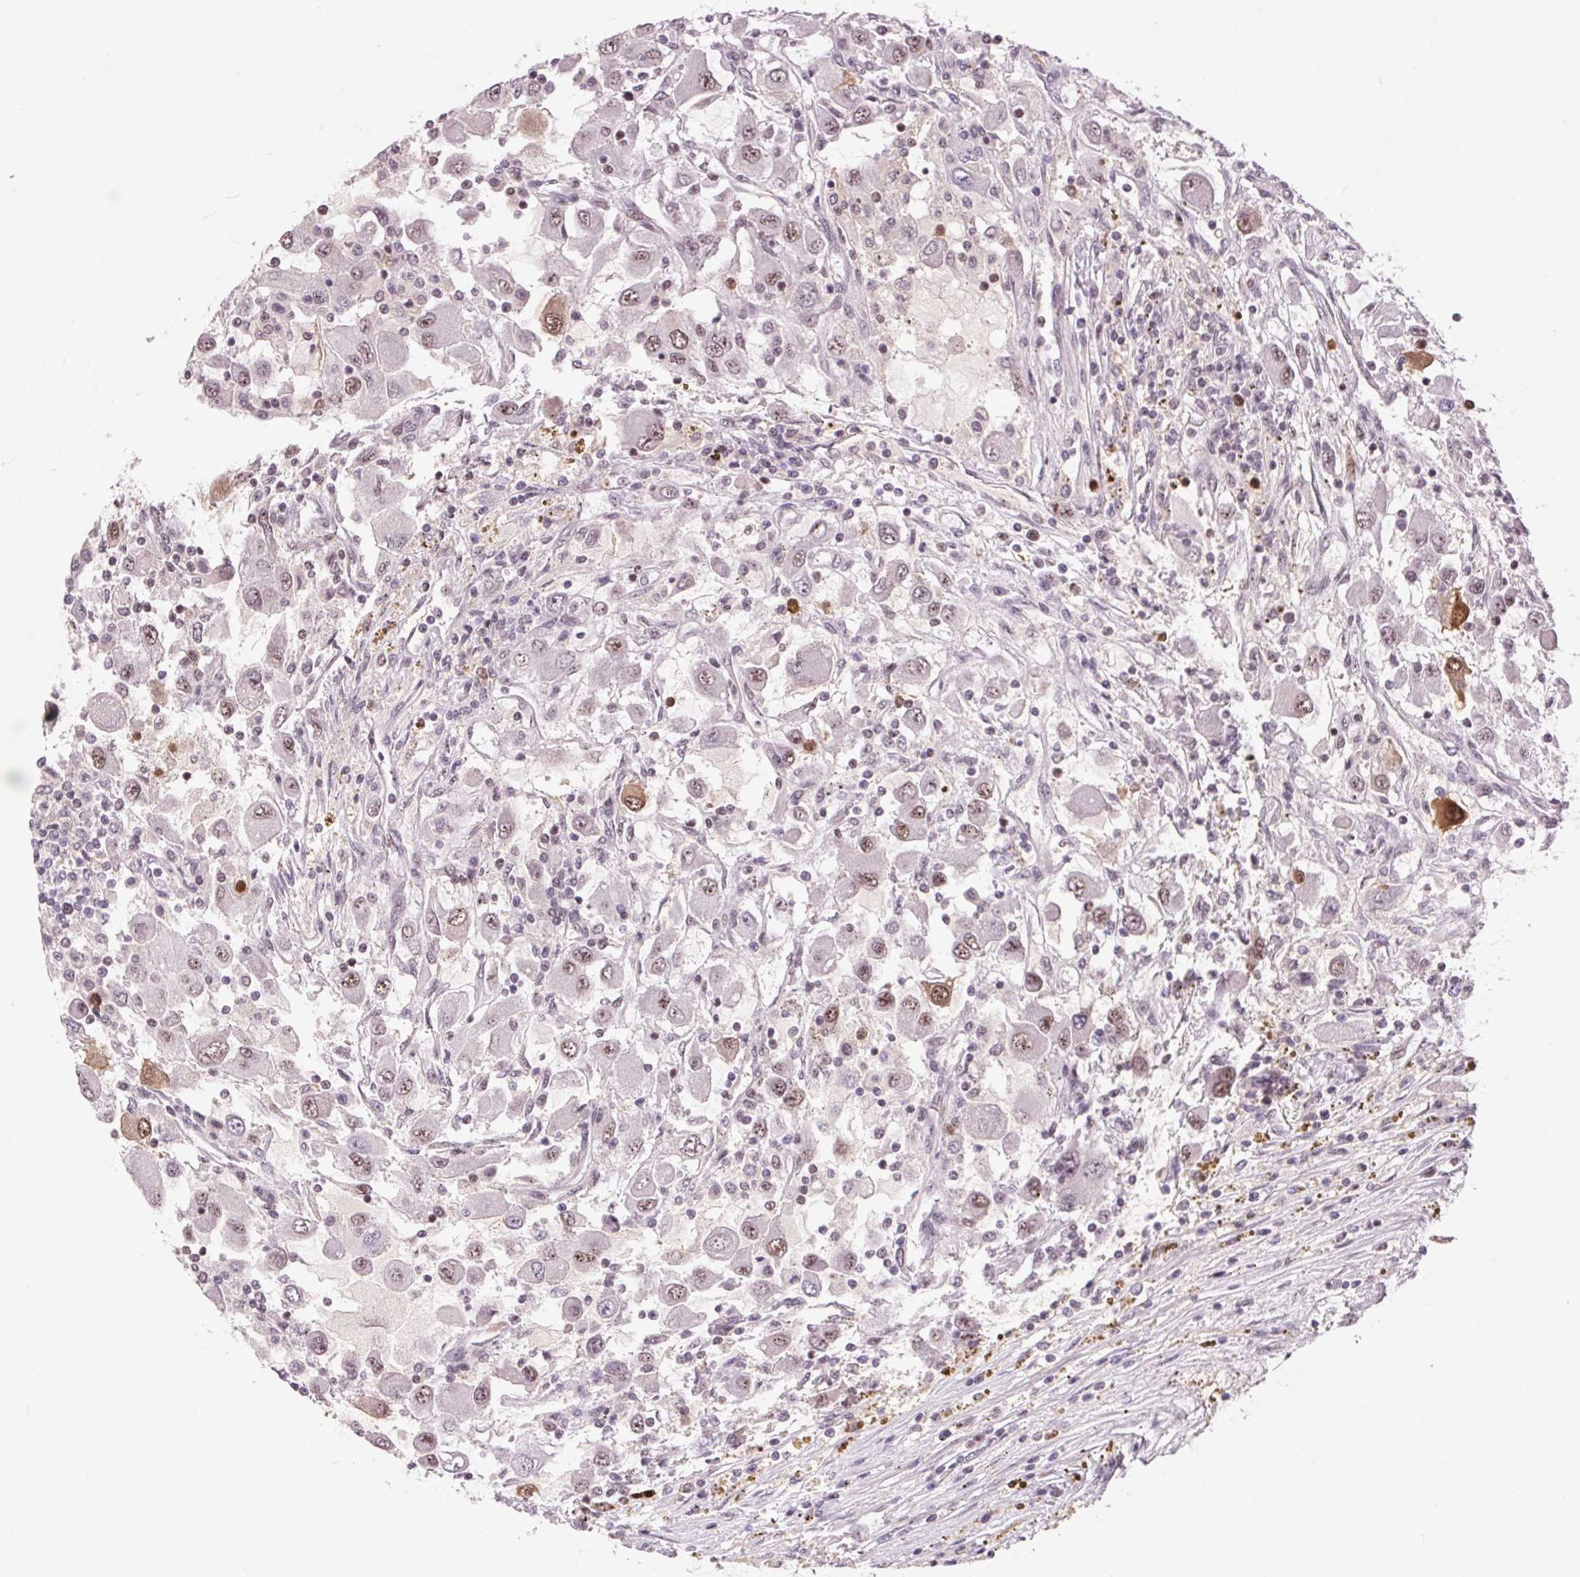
{"staining": {"intensity": "weak", "quantity": "<25%", "location": "cytoplasmic/membranous,nuclear"}, "tissue": "renal cancer", "cell_type": "Tumor cells", "image_type": "cancer", "snomed": [{"axis": "morphology", "description": "Adenocarcinoma, NOS"}, {"axis": "topography", "description": "Kidney"}], "caption": "Renal cancer was stained to show a protein in brown. There is no significant expression in tumor cells.", "gene": "CD2BP2", "patient": {"sex": "female", "age": 67}}